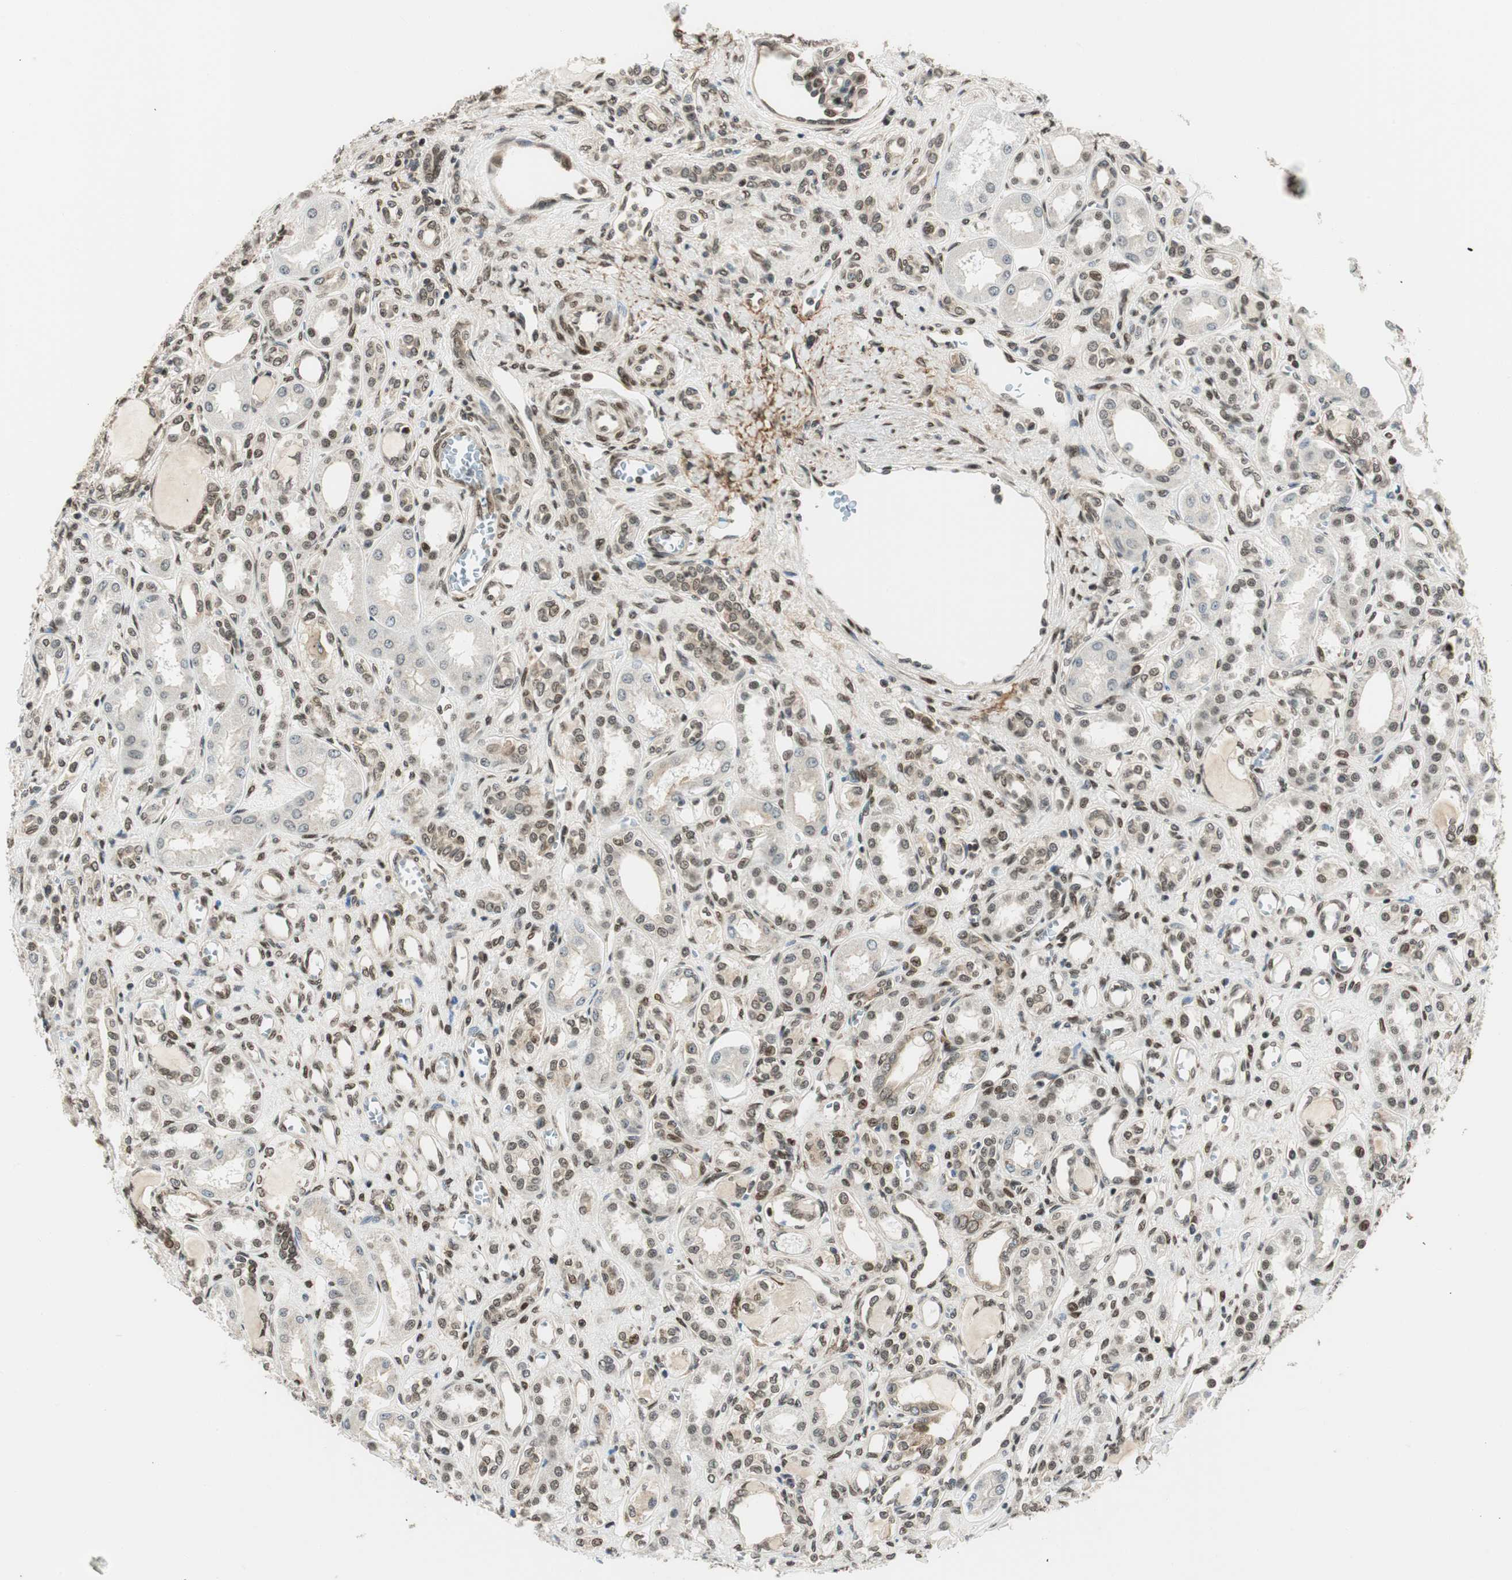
{"staining": {"intensity": "moderate", "quantity": "25%-75%", "location": "nuclear"}, "tissue": "kidney", "cell_type": "Cells in glomeruli", "image_type": "normal", "snomed": [{"axis": "morphology", "description": "Normal tissue, NOS"}, {"axis": "topography", "description": "Kidney"}], "caption": "Immunohistochemical staining of benign human kidney demonstrates medium levels of moderate nuclear positivity in approximately 25%-75% of cells in glomeruli. The protein is stained brown, and the nuclei are stained in blue (DAB IHC with brightfield microscopy, high magnification).", "gene": "RING1", "patient": {"sex": "male", "age": 7}}